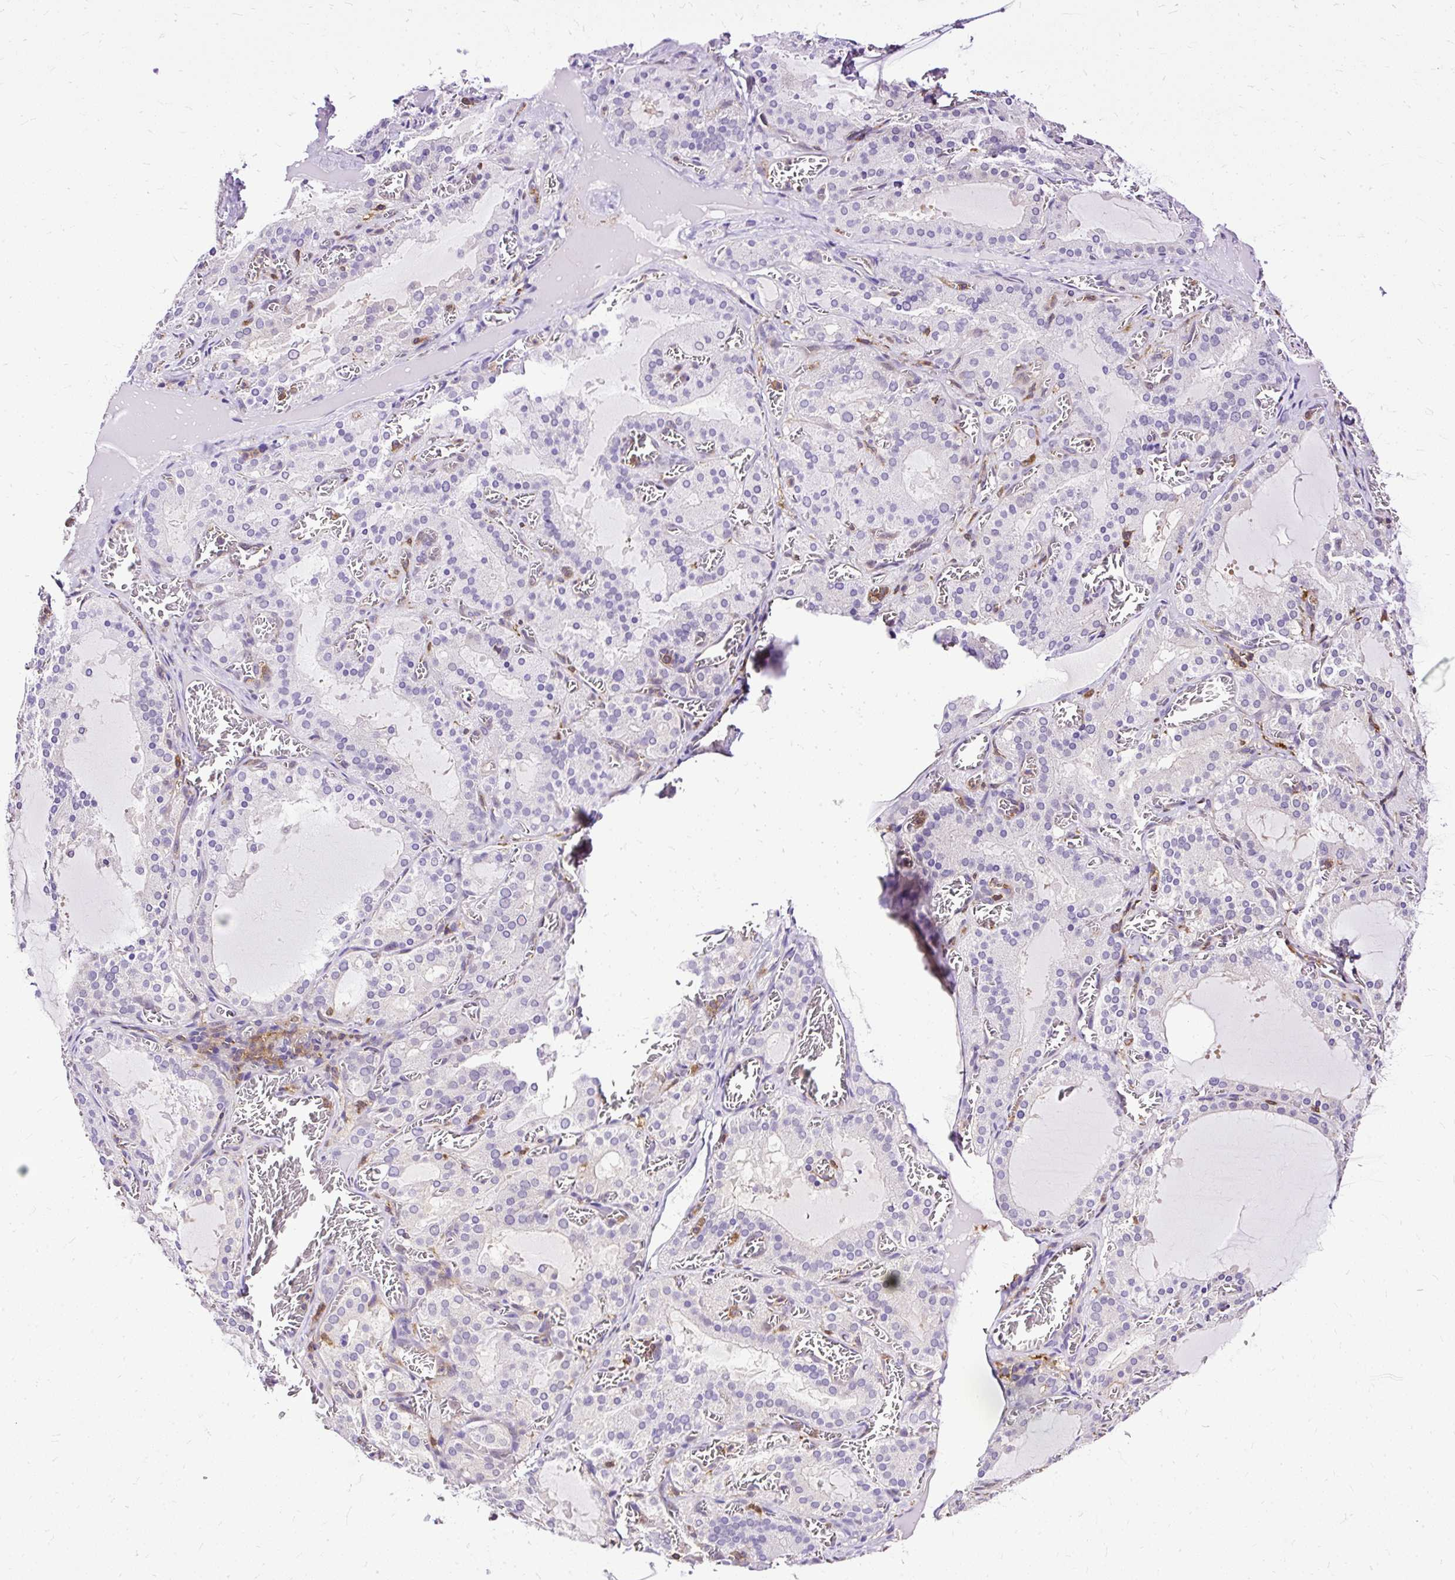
{"staining": {"intensity": "negative", "quantity": "none", "location": "none"}, "tissue": "thyroid gland", "cell_type": "Glandular cells", "image_type": "normal", "snomed": [{"axis": "morphology", "description": "Normal tissue, NOS"}, {"axis": "topography", "description": "Thyroid gland"}], "caption": "This is an immunohistochemistry (IHC) micrograph of unremarkable human thyroid gland. There is no positivity in glandular cells.", "gene": "TWF2", "patient": {"sex": "female", "age": 30}}